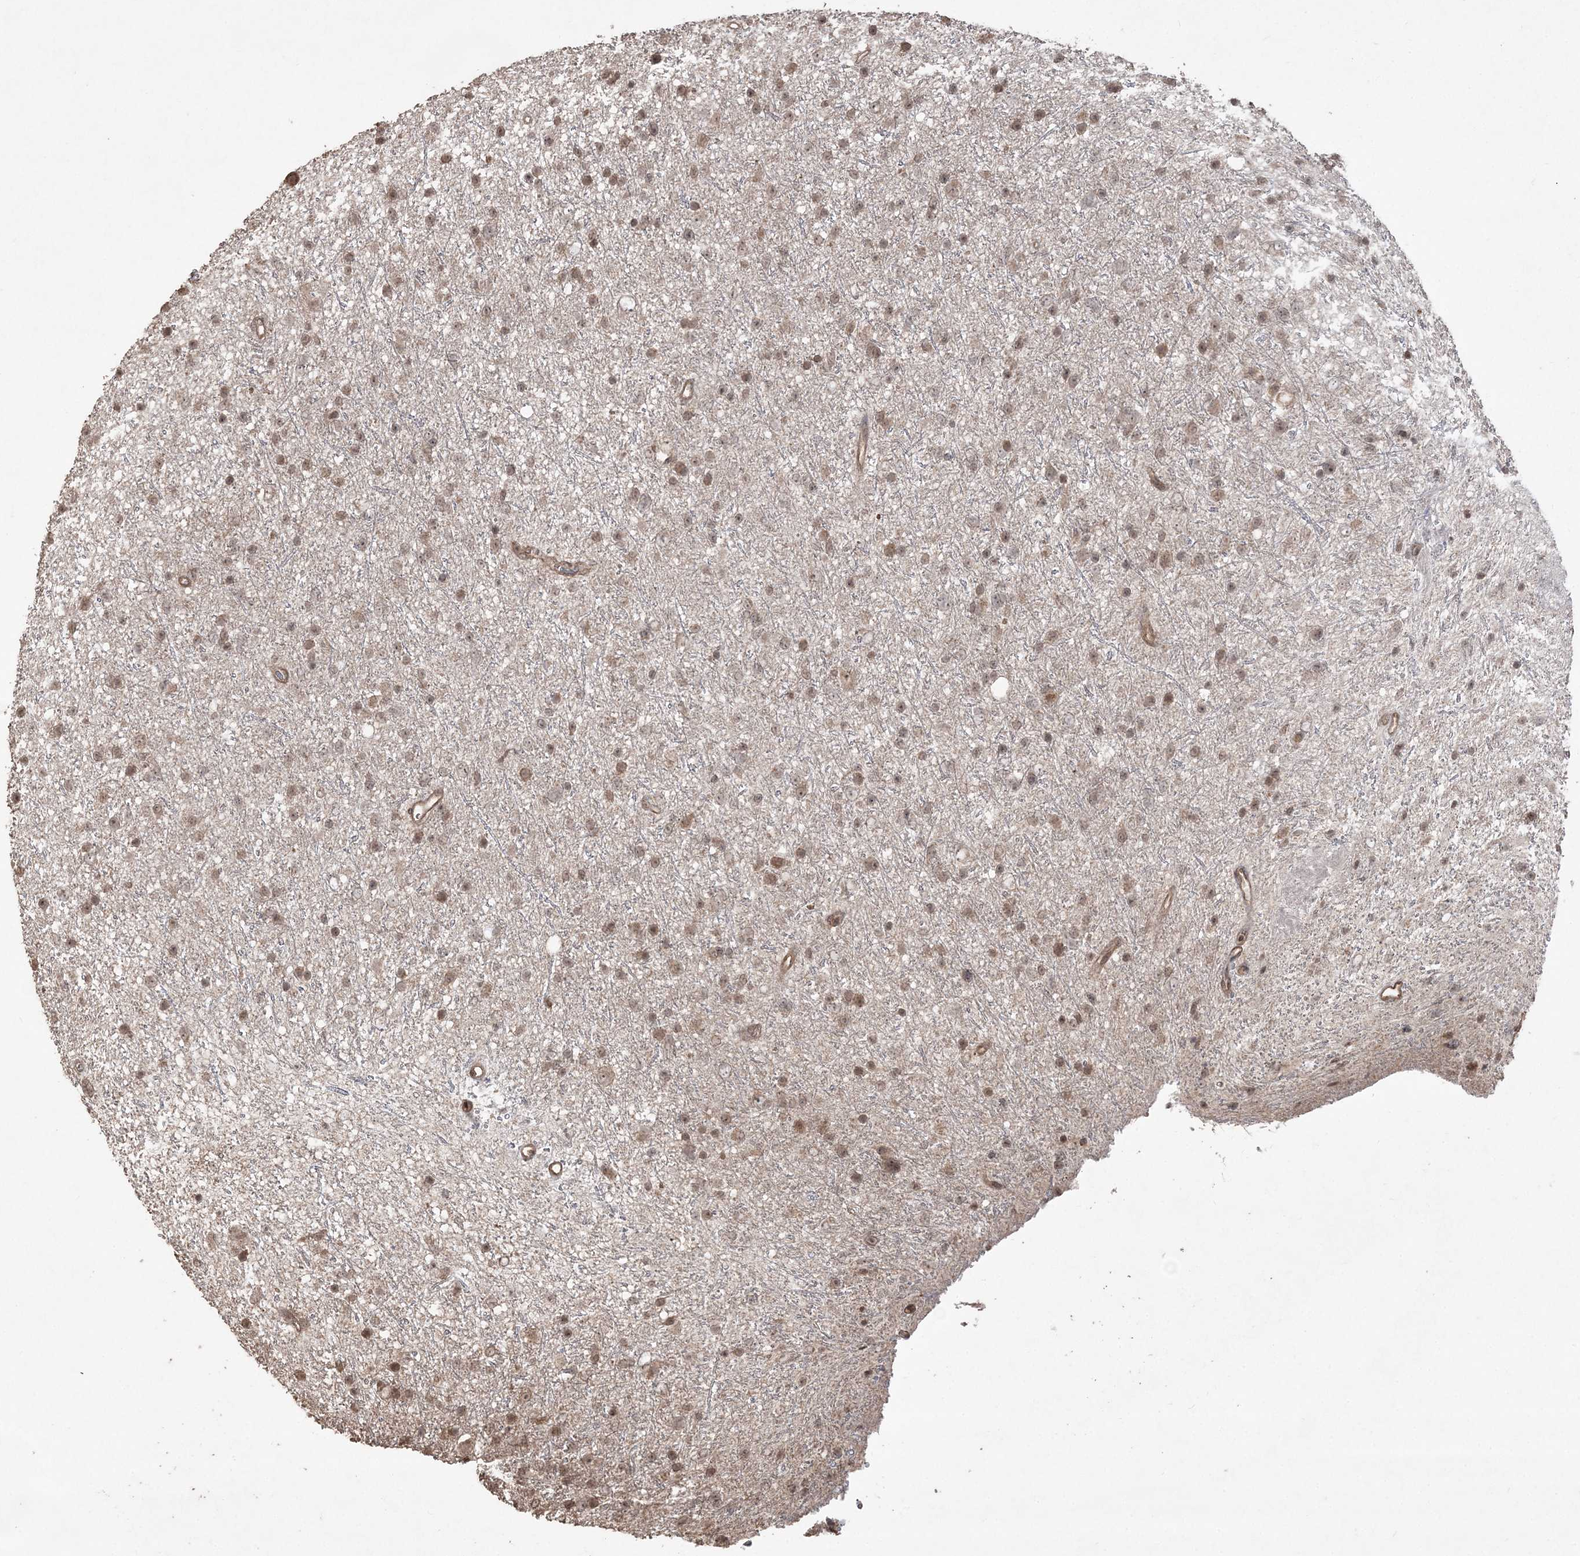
{"staining": {"intensity": "moderate", "quantity": ">75%", "location": "nuclear"}, "tissue": "glioma", "cell_type": "Tumor cells", "image_type": "cancer", "snomed": [{"axis": "morphology", "description": "Glioma, malignant, Low grade"}, {"axis": "topography", "description": "Cerebral cortex"}], "caption": "Immunohistochemical staining of human malignant low-grade glioma reveals medium levels of moderate nuclear protein staining in about >75% of tumor cells.", "gene": "EHHADH", "patient": {"sex": "female", "age": 39}}